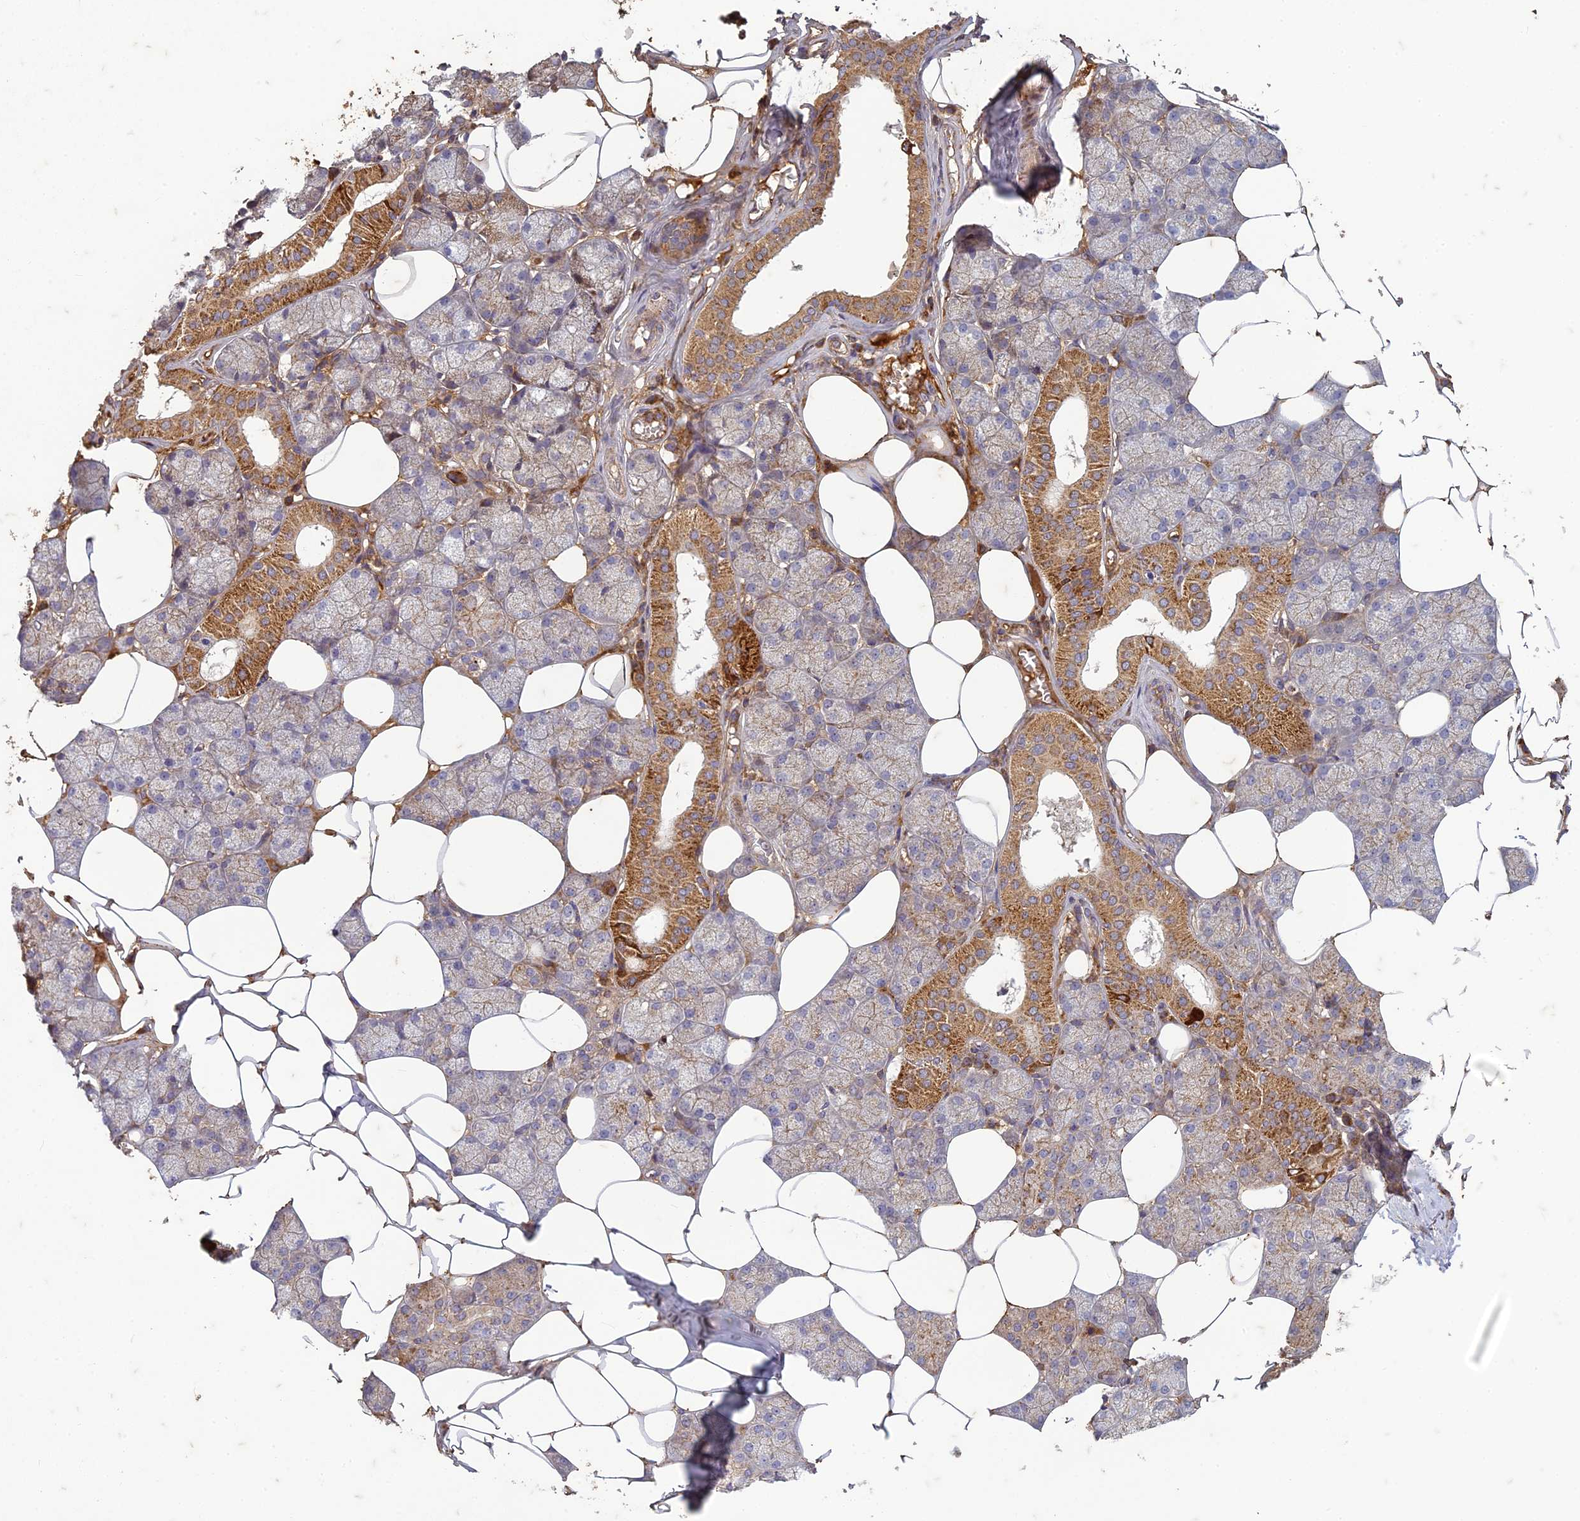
{"staining": {"intensity": "strong", "quantity": "<25%", "location": "cytoplasmic/membranous"}, "tissue": "salivary gland", "cell_type": "Glandular cells", "image_type": "normal", "snomed": [{"axis": "morphology", "description": "Normal tissue, NOS"}, {"axis": "topography", "description": "Salivary gland"}], "caption": "Glandular cells exhibit strong cytoplasmic/membranous staining in approximately <25% of cells in benign salivary gland.", "gene": "TCF25", "patient": {"sex": "male", "age": 62}}